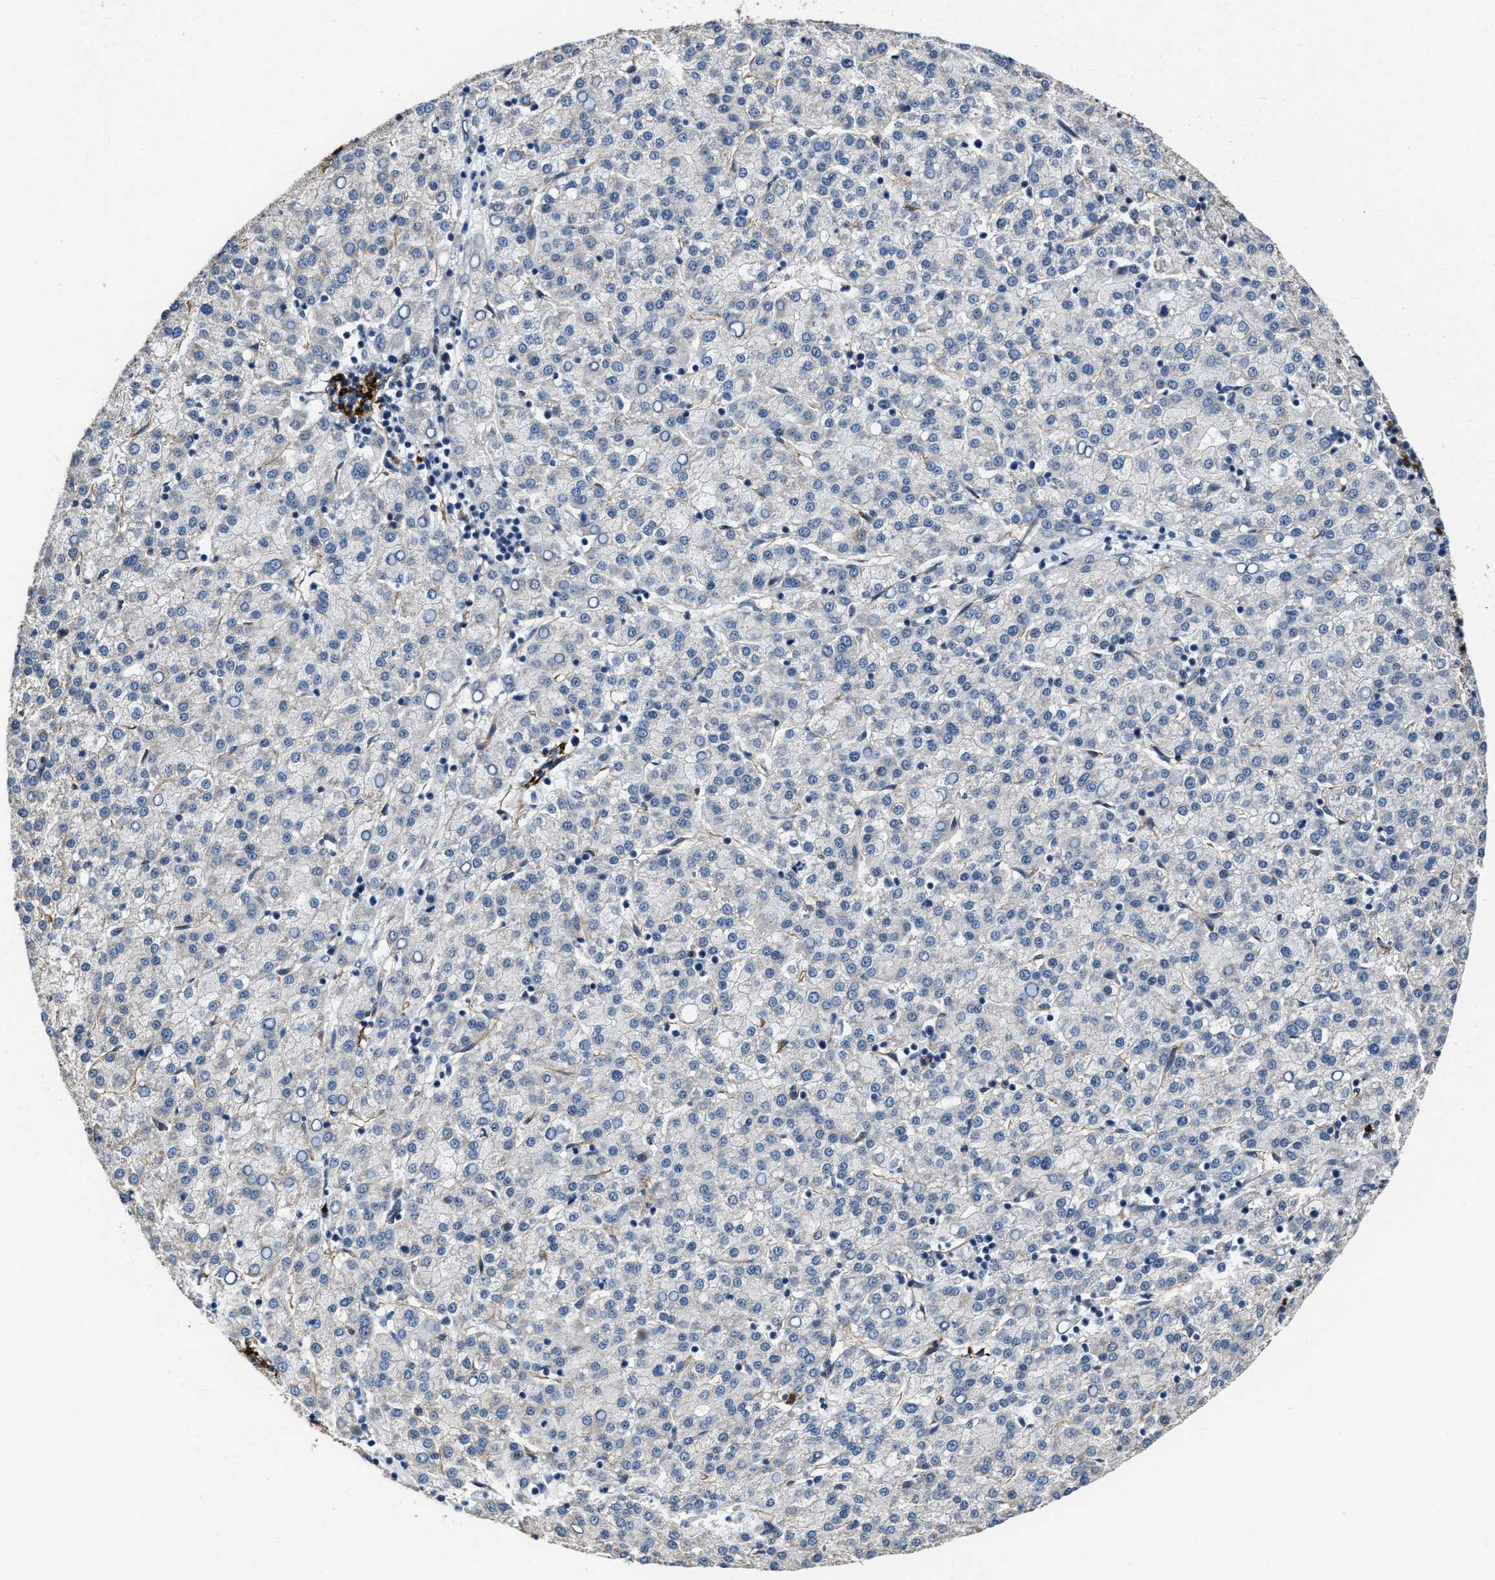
{"staining": {"intensity": "negative", "quantity": "none", "location": "none"}, "tissue": "liver cancer", "cell_type": "Tumor cells", "image_type": "cancer", "snomed": [{"axis": "morphology", "description": "Carcinoma, Hepatocellular, NOS"}, {"axis": "topography", "description": "Liver"}], "caption": "Human liver hepatocellular carcinoma stained for a protein using IHC displays no expression in tumor cells.", "gene": "MARCKSL1", "patient": {"sex": "female", "age": 58}}